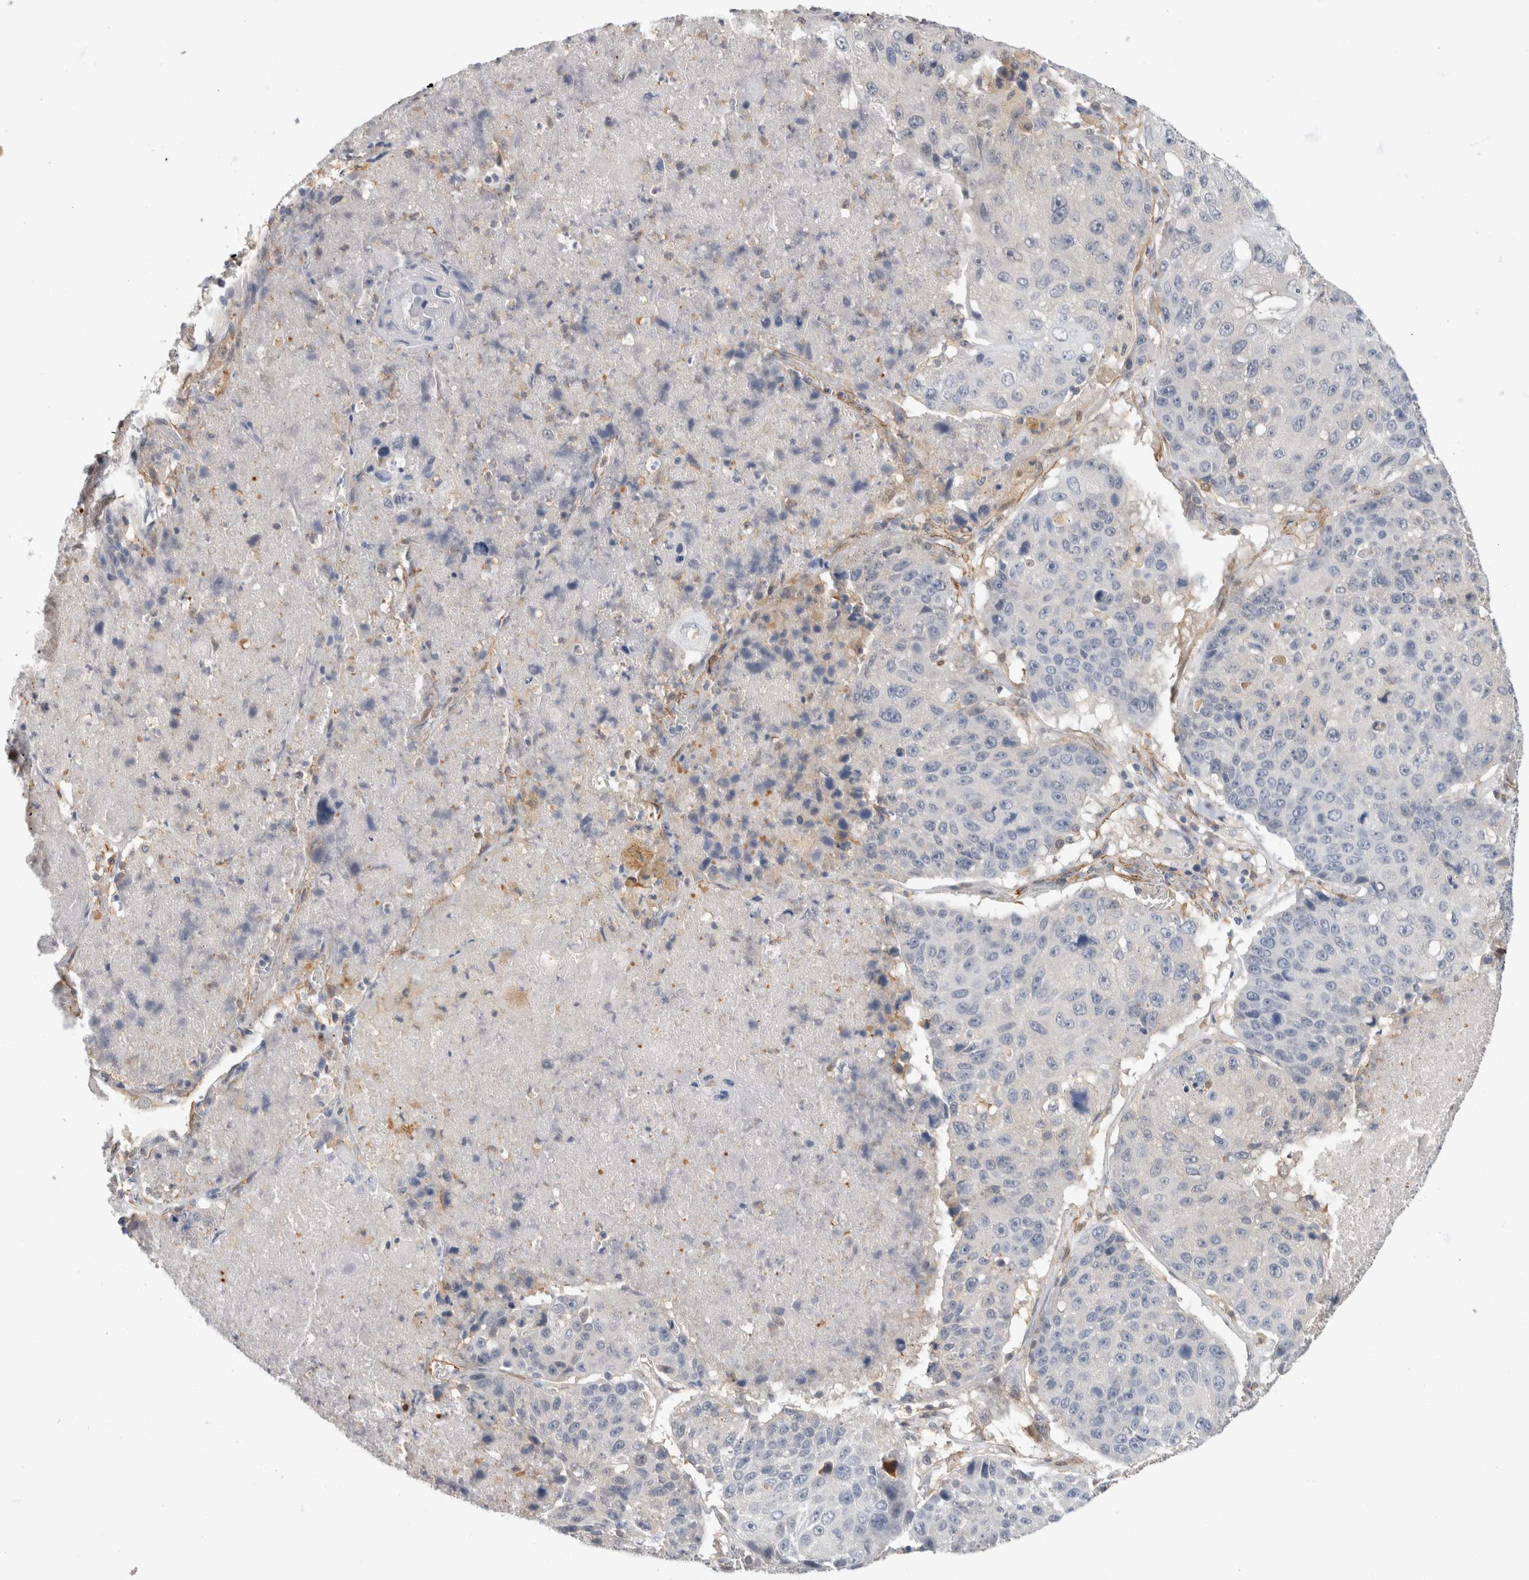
{"staining": {"intensity": "negative", "quantity": "none", "location": "none"}, "tissue": "lung cancer", "cell_type": "Tumor cells", "image_type": "cancer", "snomed": [{"axis": "morphology", "description": "Squamous cell carcinoma, NOS"}, {"axis": "topography", "description": "Lung"}], "caption": "Protein analysis of lung cancer (squamous cell carcinoma) demonstrates no significant positivity in tumor cells. (DAB (3,3'-diaminobenzidine) immunohistochemistry with hematoxylin counter stain).", "gene": "PGM1", "patient": {"sex": "male", "age": 61}}